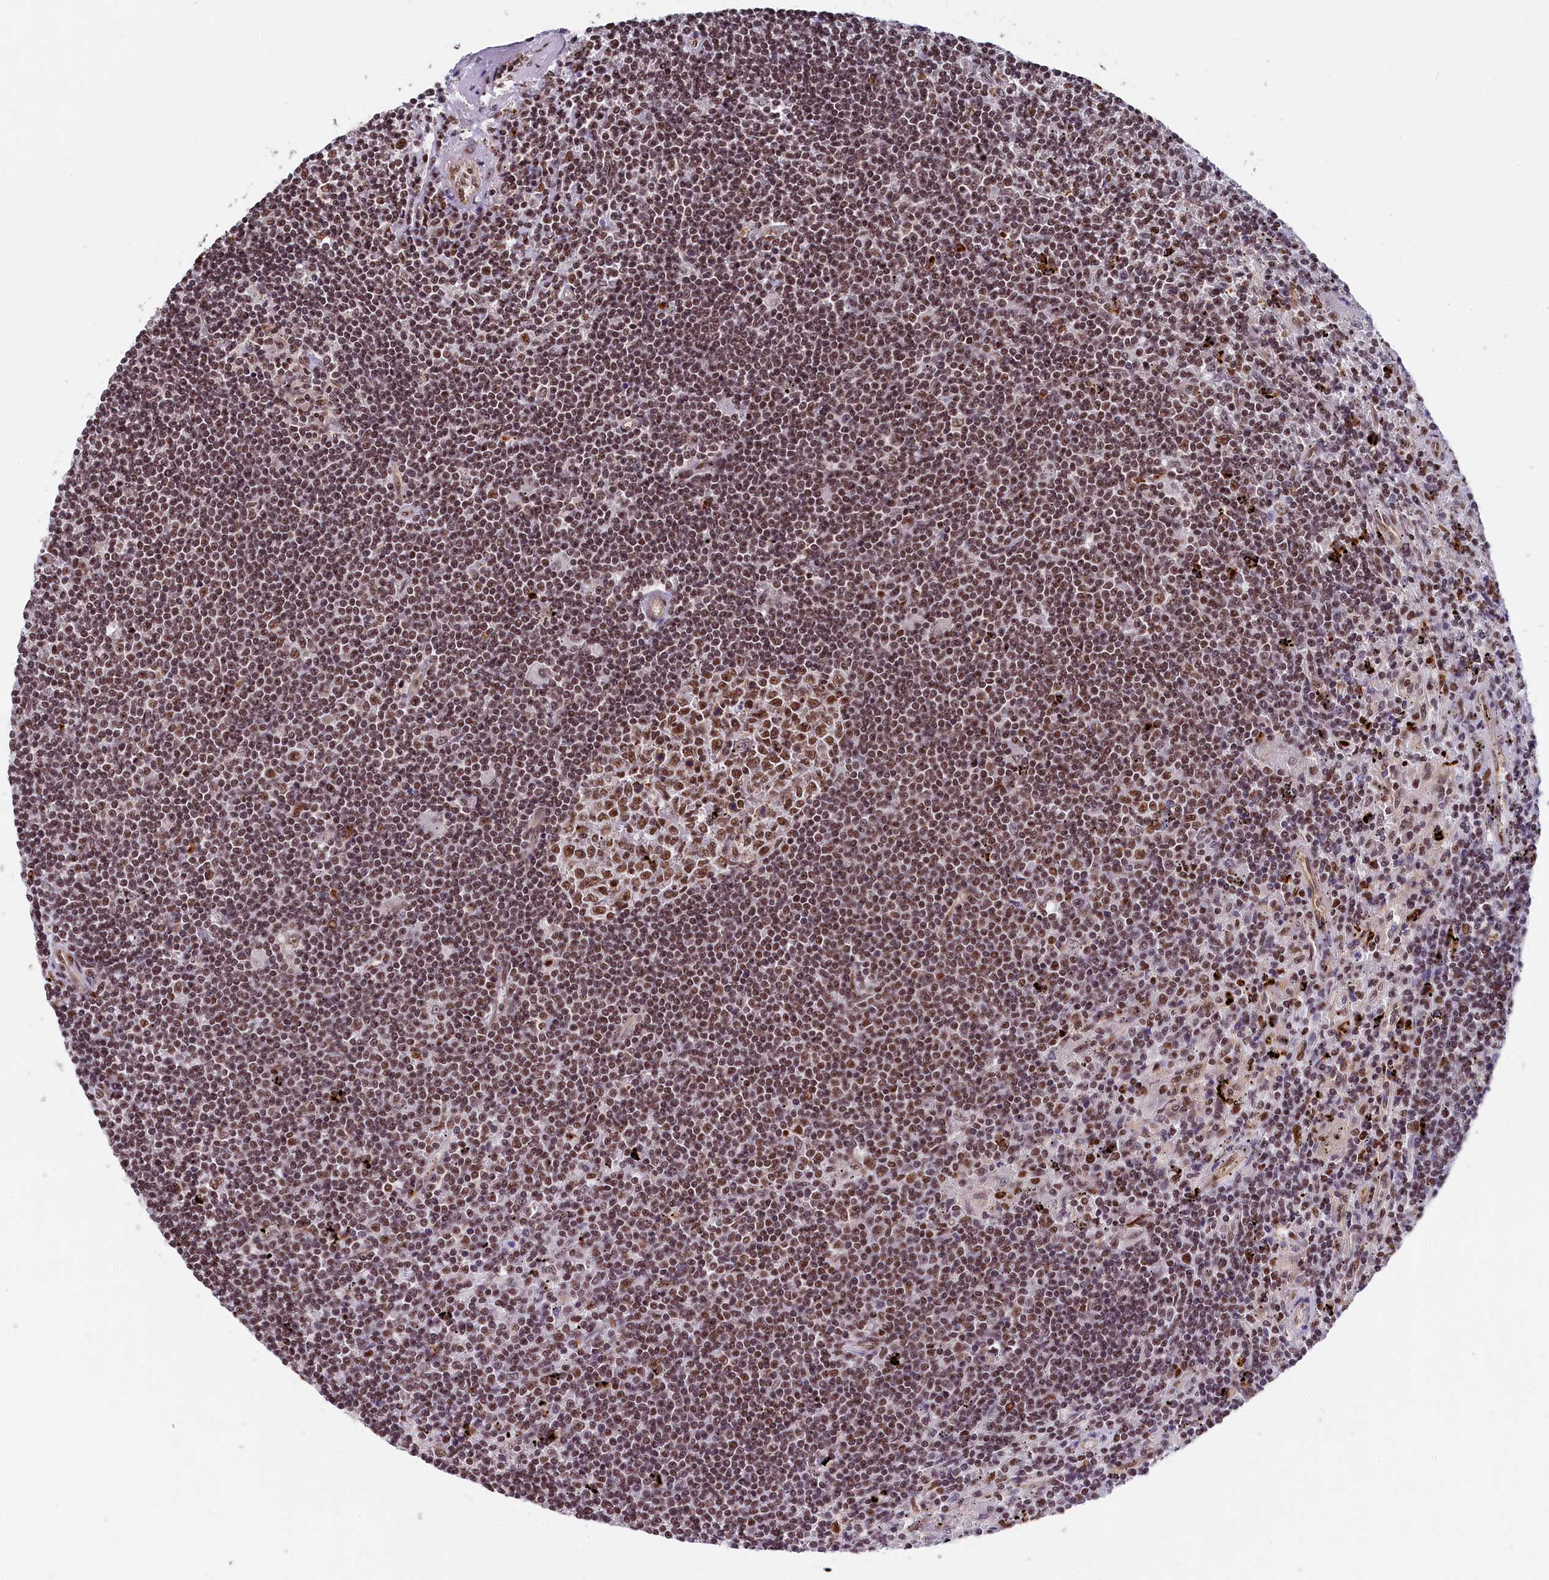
{"staining": {"intensity": "moderate", "quantity": "<25%", "location": "nuclear"}, "tissue": "lymphoma", "cell_type": "Tumor cells", "image_type": "cancer", "snomed": [{"axis": "morphology", "description": "Malignant lymphoma, non-Hodgkin's type, Low grade"}, {"axis": "topography", "description": "Spleen"}], "caption": "A brown stain labels moderate nuclear expression of a protein in low-grade malignant lymphoma, non-Hodgkin's type tumor cells.", "gene": "ADIG", "patient": {"sex": "male", "age": 76}}